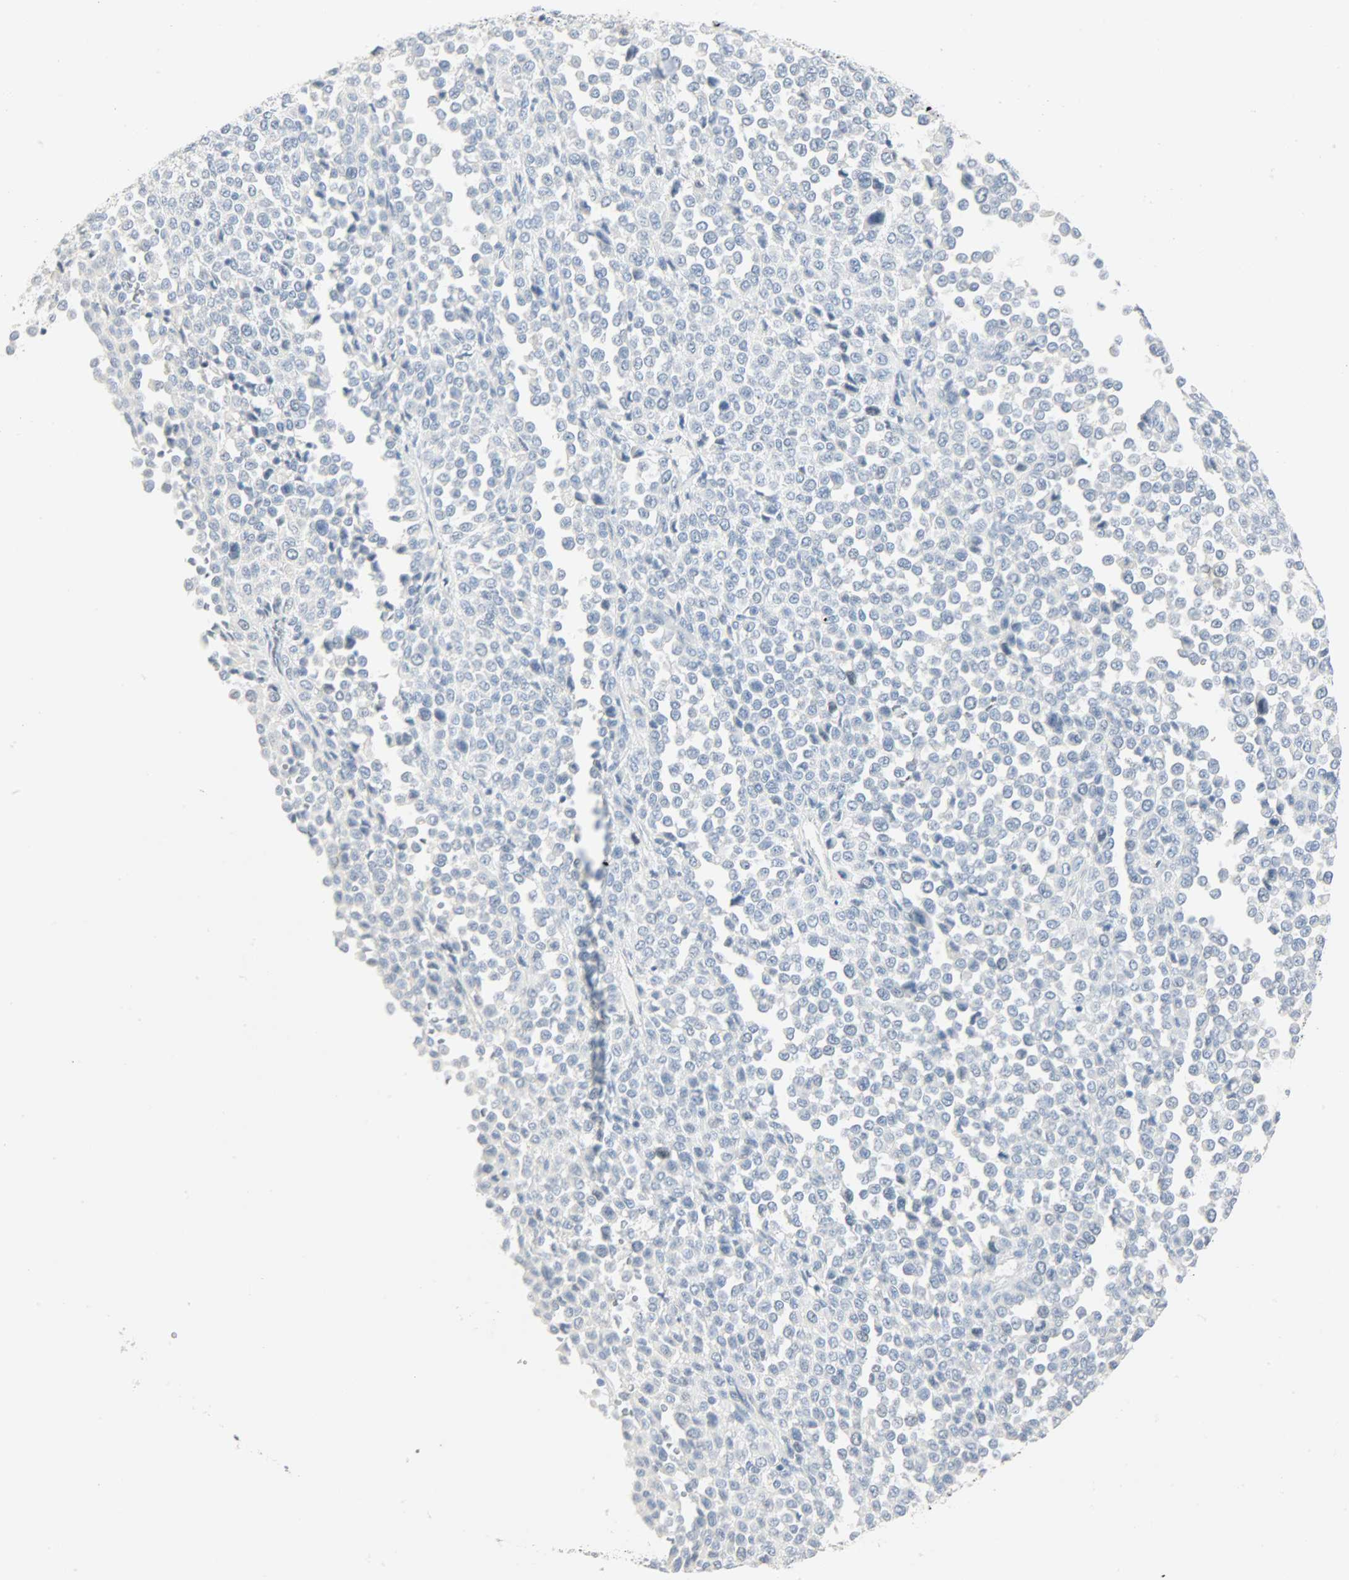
{"staining": {"intensity": "negative", "quantity": "none", "location": "none"}, "tissue": "melanoma", "cell_type": "Tumor cells", "image_type": "cancer", "snomed": [{"axis": "morphology", "description": "Malignant melanoma, Metastatic site"}, {"axis": "topography", "description": "Pancreas"}], "caption": "IHC image of neoplastic tissue: human malignant melanoma (metastatic site) stained with DAB (3,3'-diaminobenzidine) shows no significant protein expression in tumor cells.", "gene": "HELLS", "patient": {"sex": "female", "age": 30}}